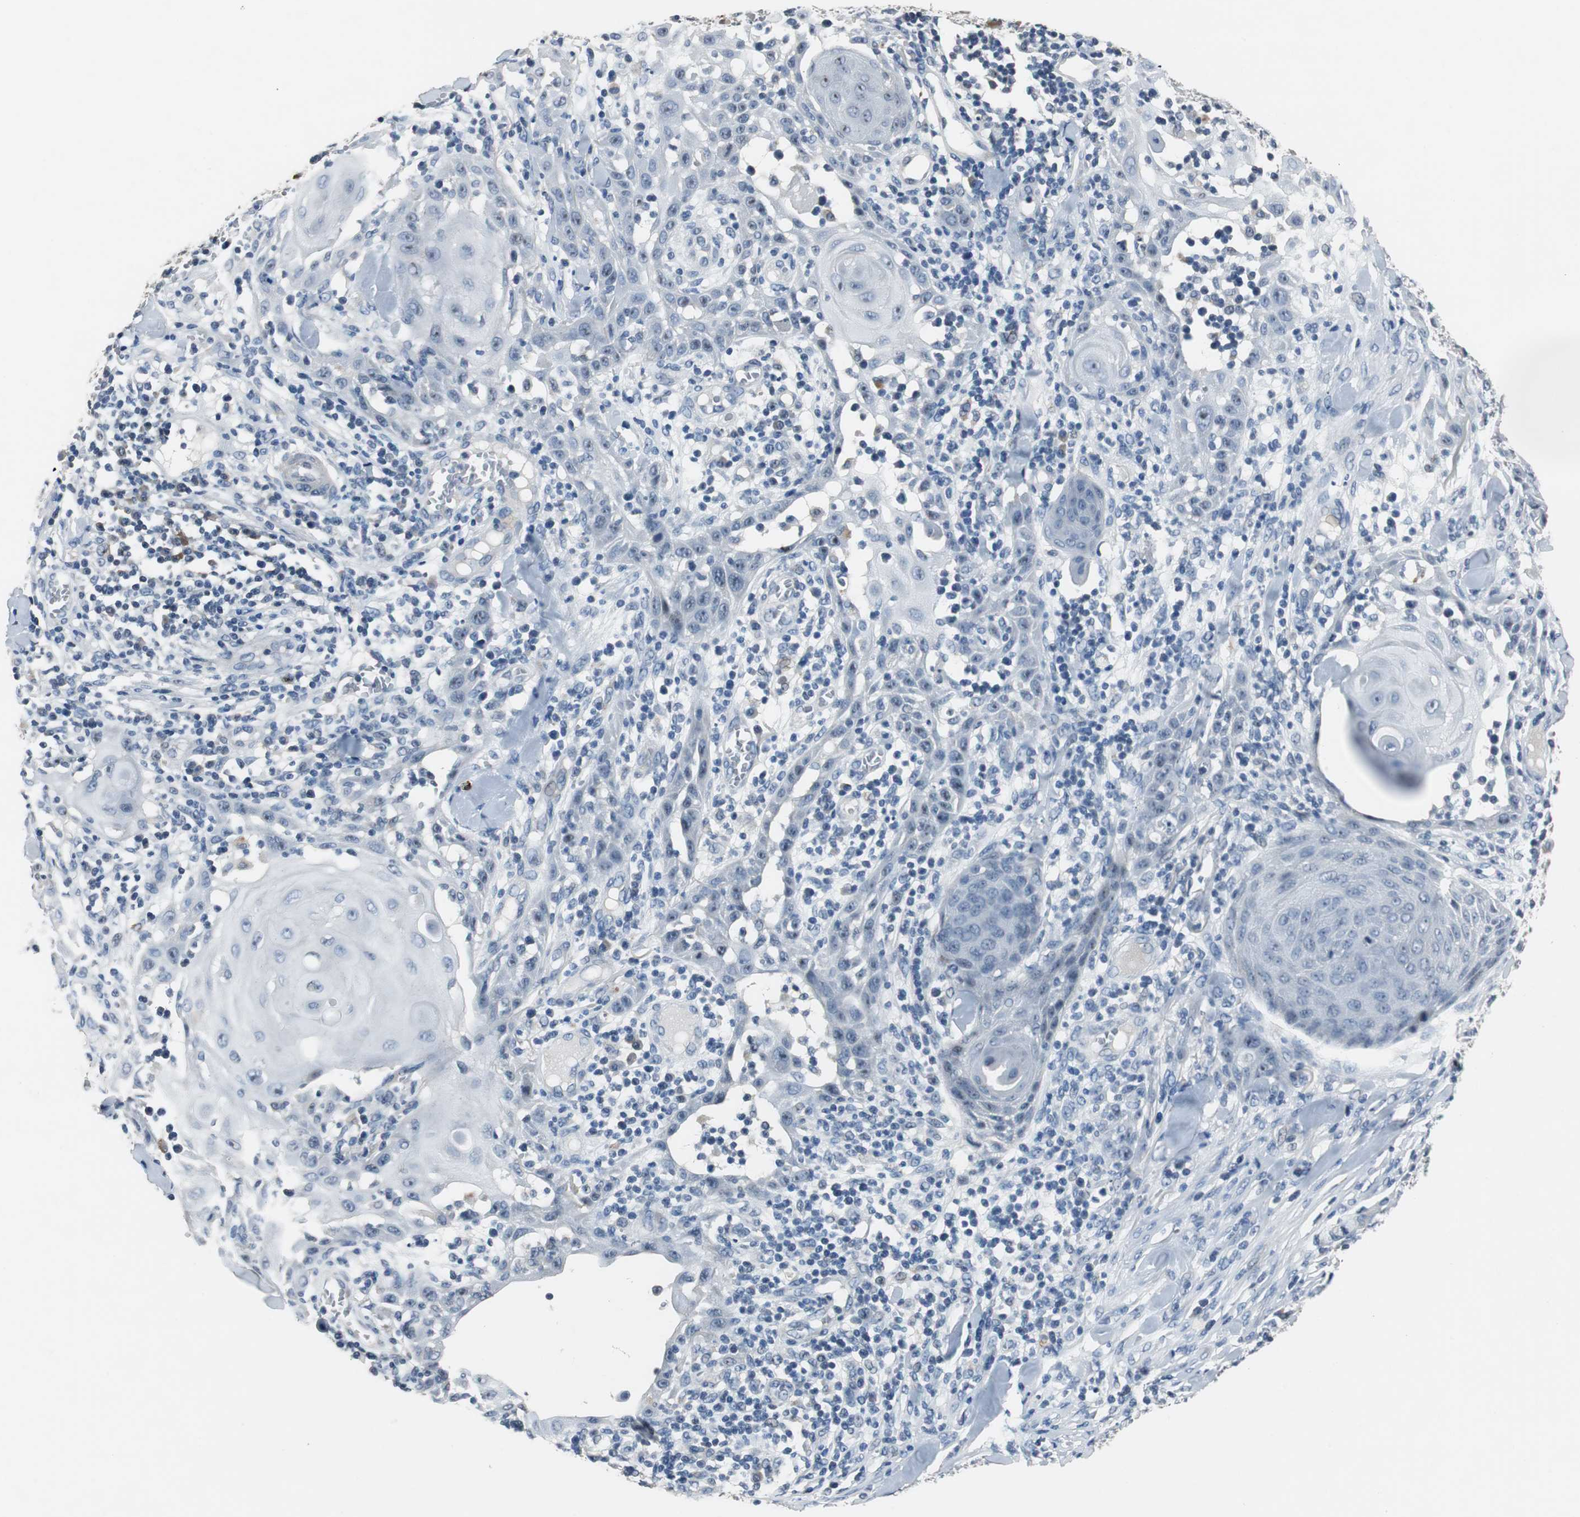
{"staining": {"intensity": "negative", "quantity": "none", "location": "none"}, "tissue": "skin cancer", "cell_type": "Tumor cells", "image_type": "cancer", "snomed": [{"axis": "morphology", "description": "Squamous cell carcinoma, NOS"}, {"axis": "topography", "description": "Skin"}], "caption": "A photomicrograph of human skin squamous cell carcinoma is negative for staining in tumor cells.", "gene": "PCYT1B", "patient": {"sex": "male", "age": 24}}